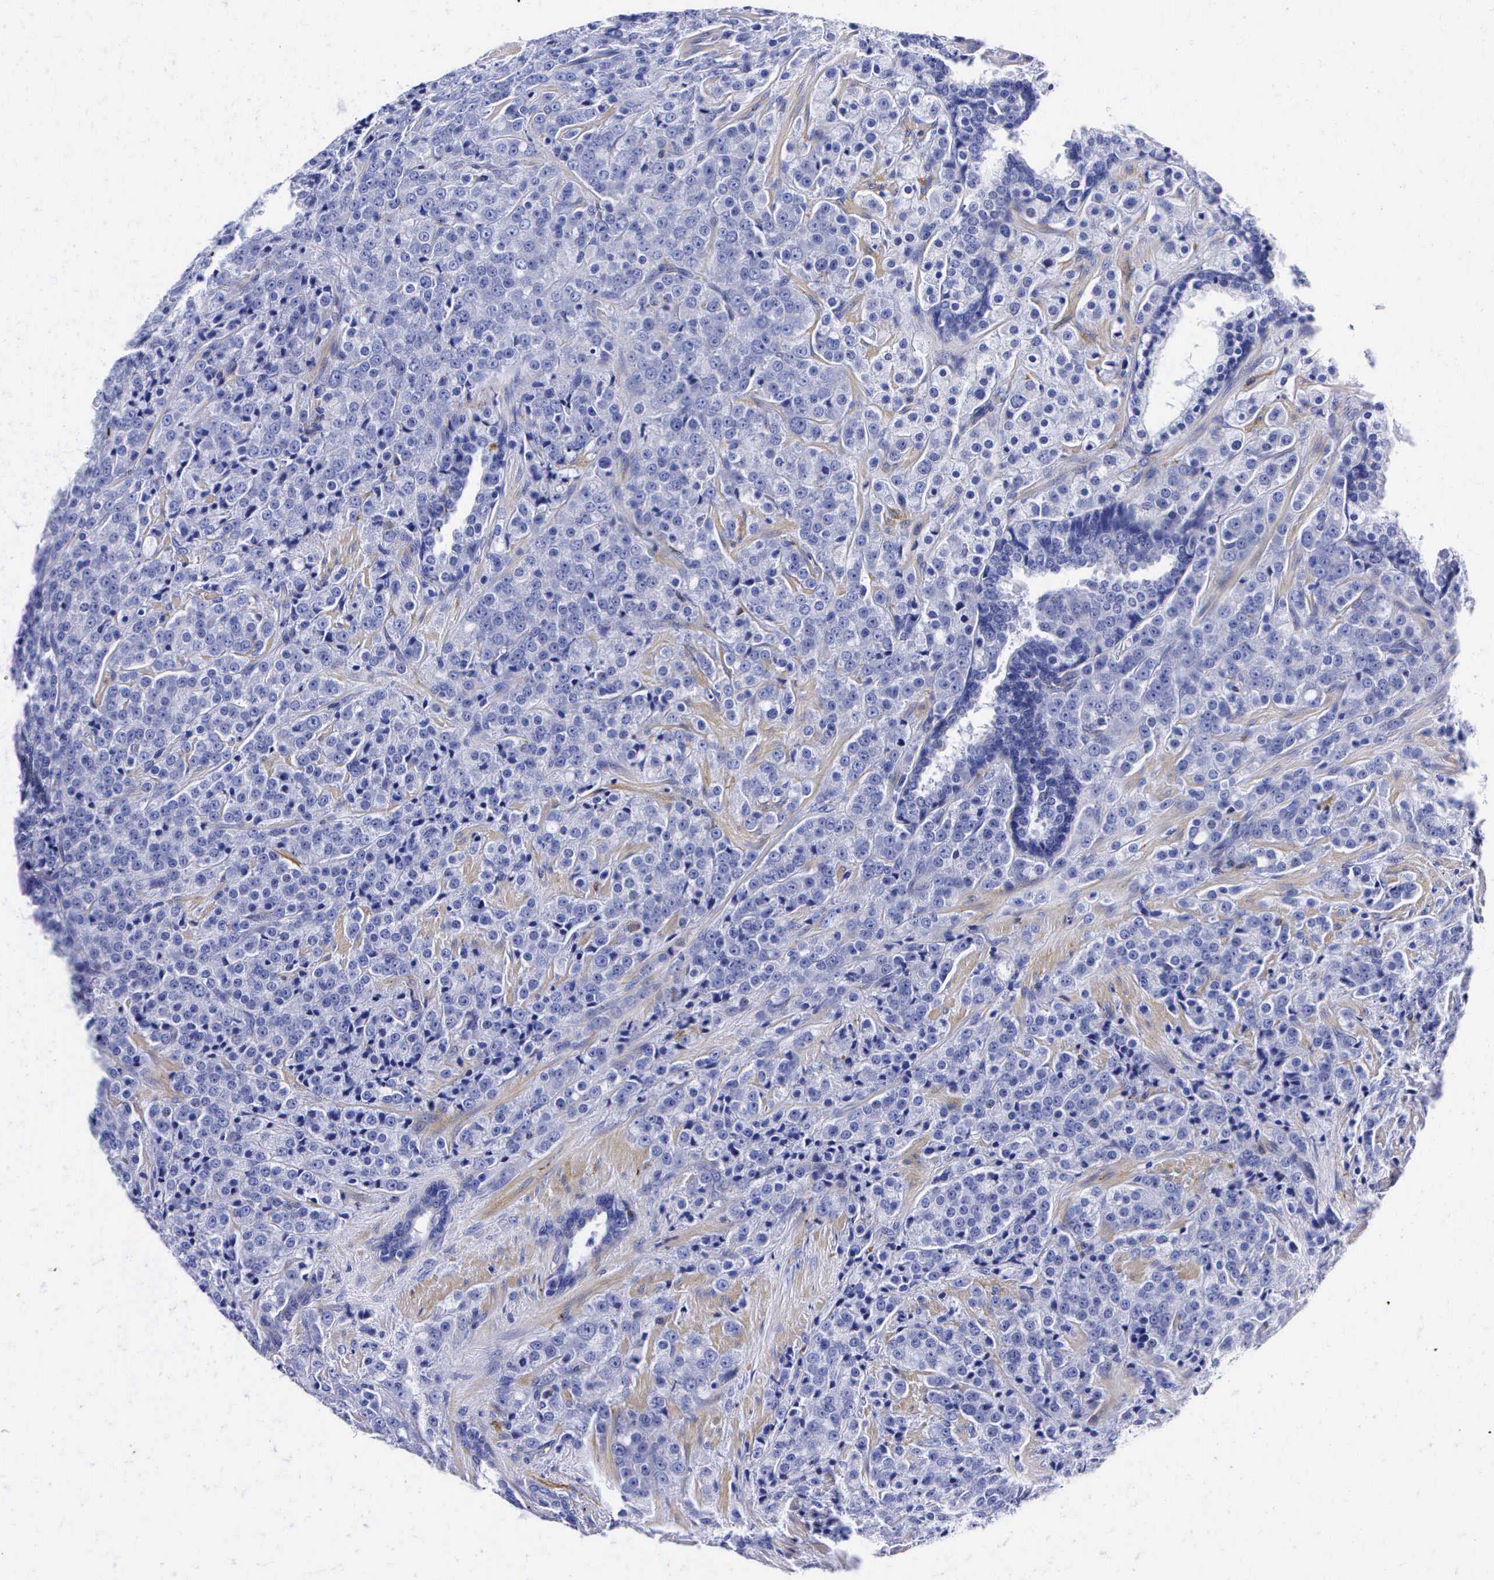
{"staining": {"intensity": "negative", "quantity": "none", "location": "none"}, "tissue": "prostate cancer", "cell_type": "Tumor cells", "image_type": "cancer", "snomed": [{"axis": "morphology", "description": "Adenocarcinoma, Medium grade"}, {"axis": "topography", "description": "Prostate"}], "caption": "Immunohistochemistry (IHC) of medium-grade adenocarcinoma (prostate) demonstrates no expression in tumor cells.", "gene": "ENO2", "patient": {"sex": "male", "age": 70}}